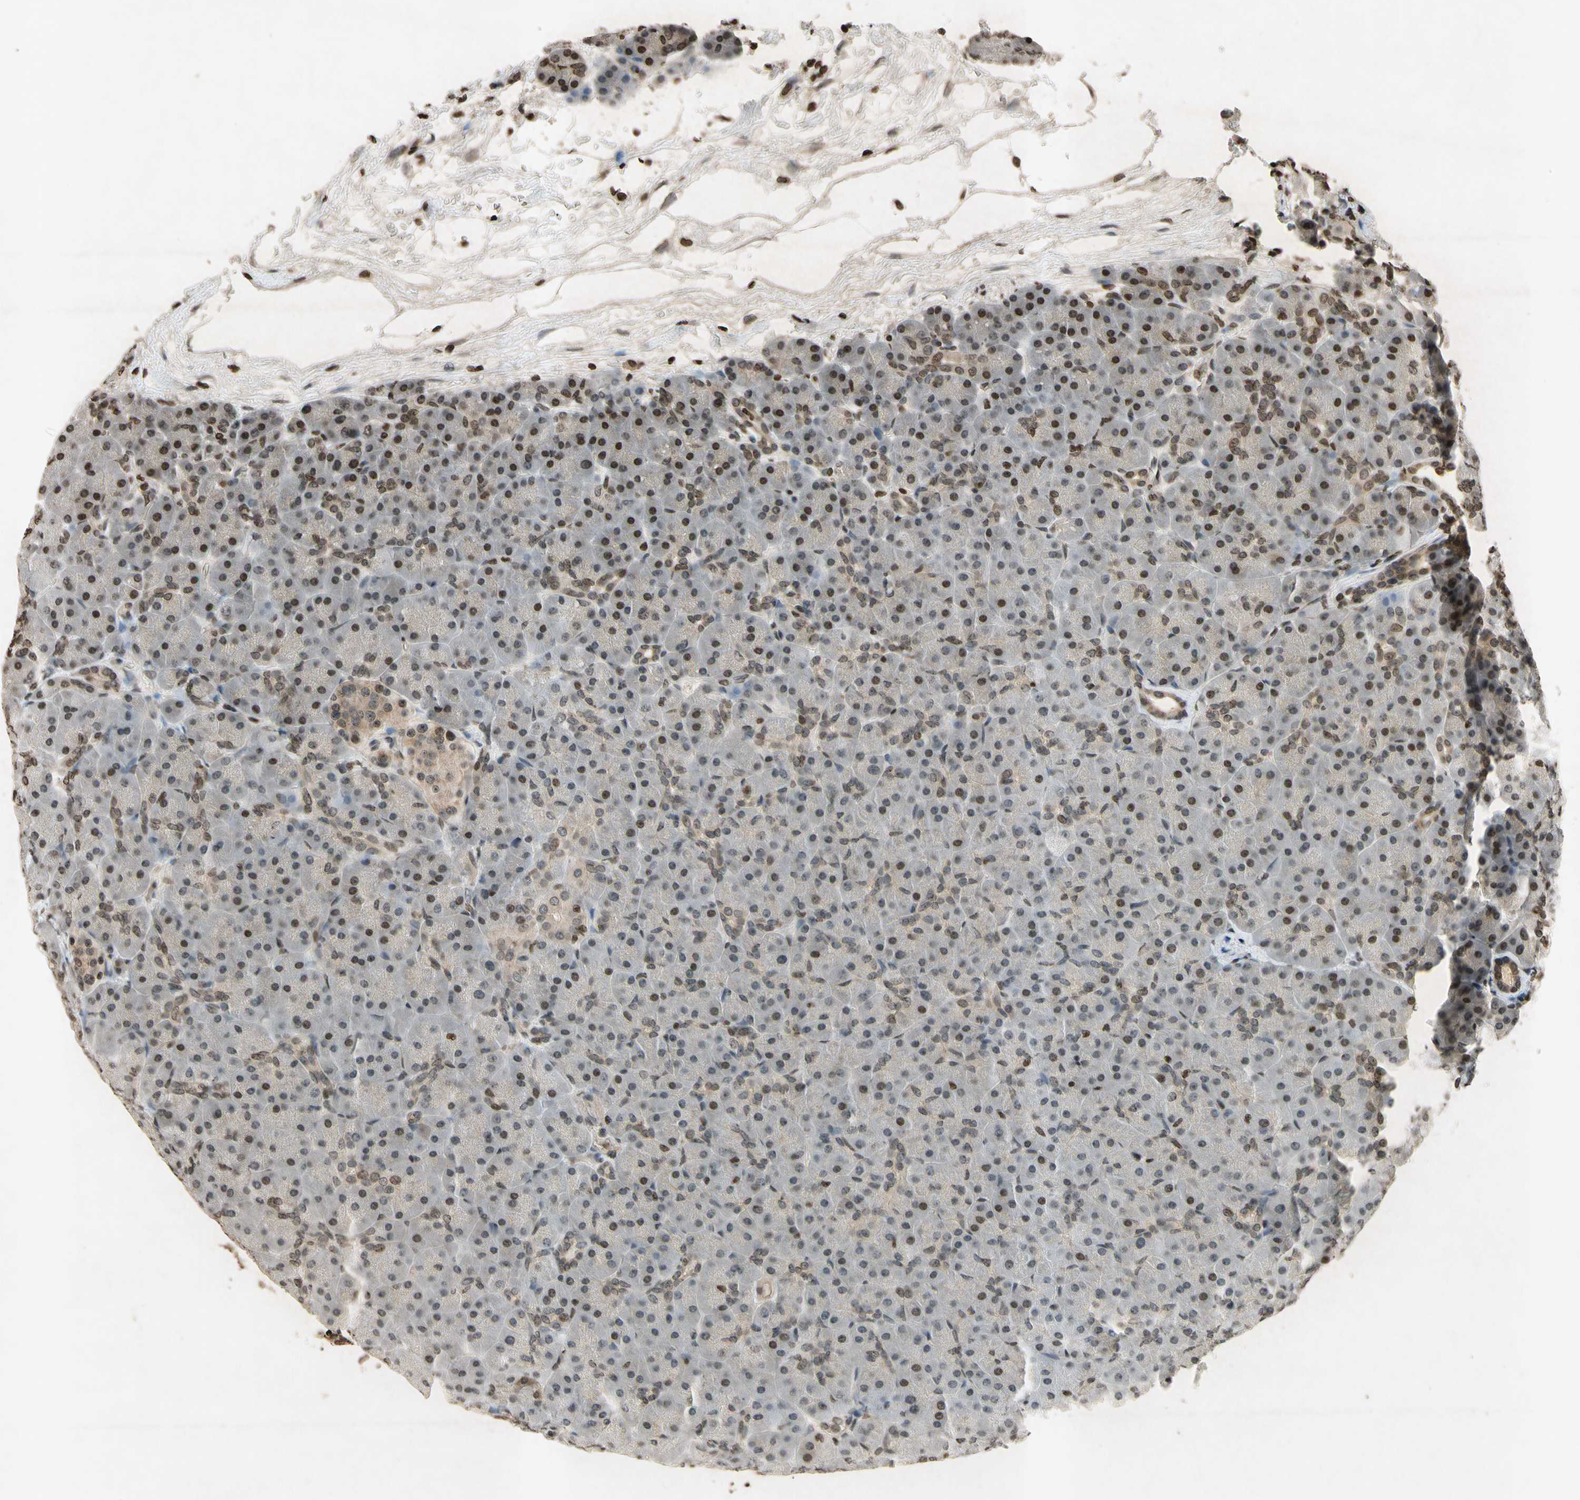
{"staining": {"intensity": "weak", "quantity": "25%-75%", "location": "nuclear"}, "tissue": "pancreas", "cell_type": "Exocrine glandular cells", "image_type": "normal", "snomed": [{"axis": "morphology", "description": "Normal tissue, NOS"}, {"axis": "topography", "description": "Pancreas"}], "caption": "Benign pancreas was stained to show a protein in brown. There is low levels of weak nuclear positivity in about 25%-75% of exocrine glandular cells.", "gene": "HOXB3", "patient": {"sex": "male", "age": 66}}